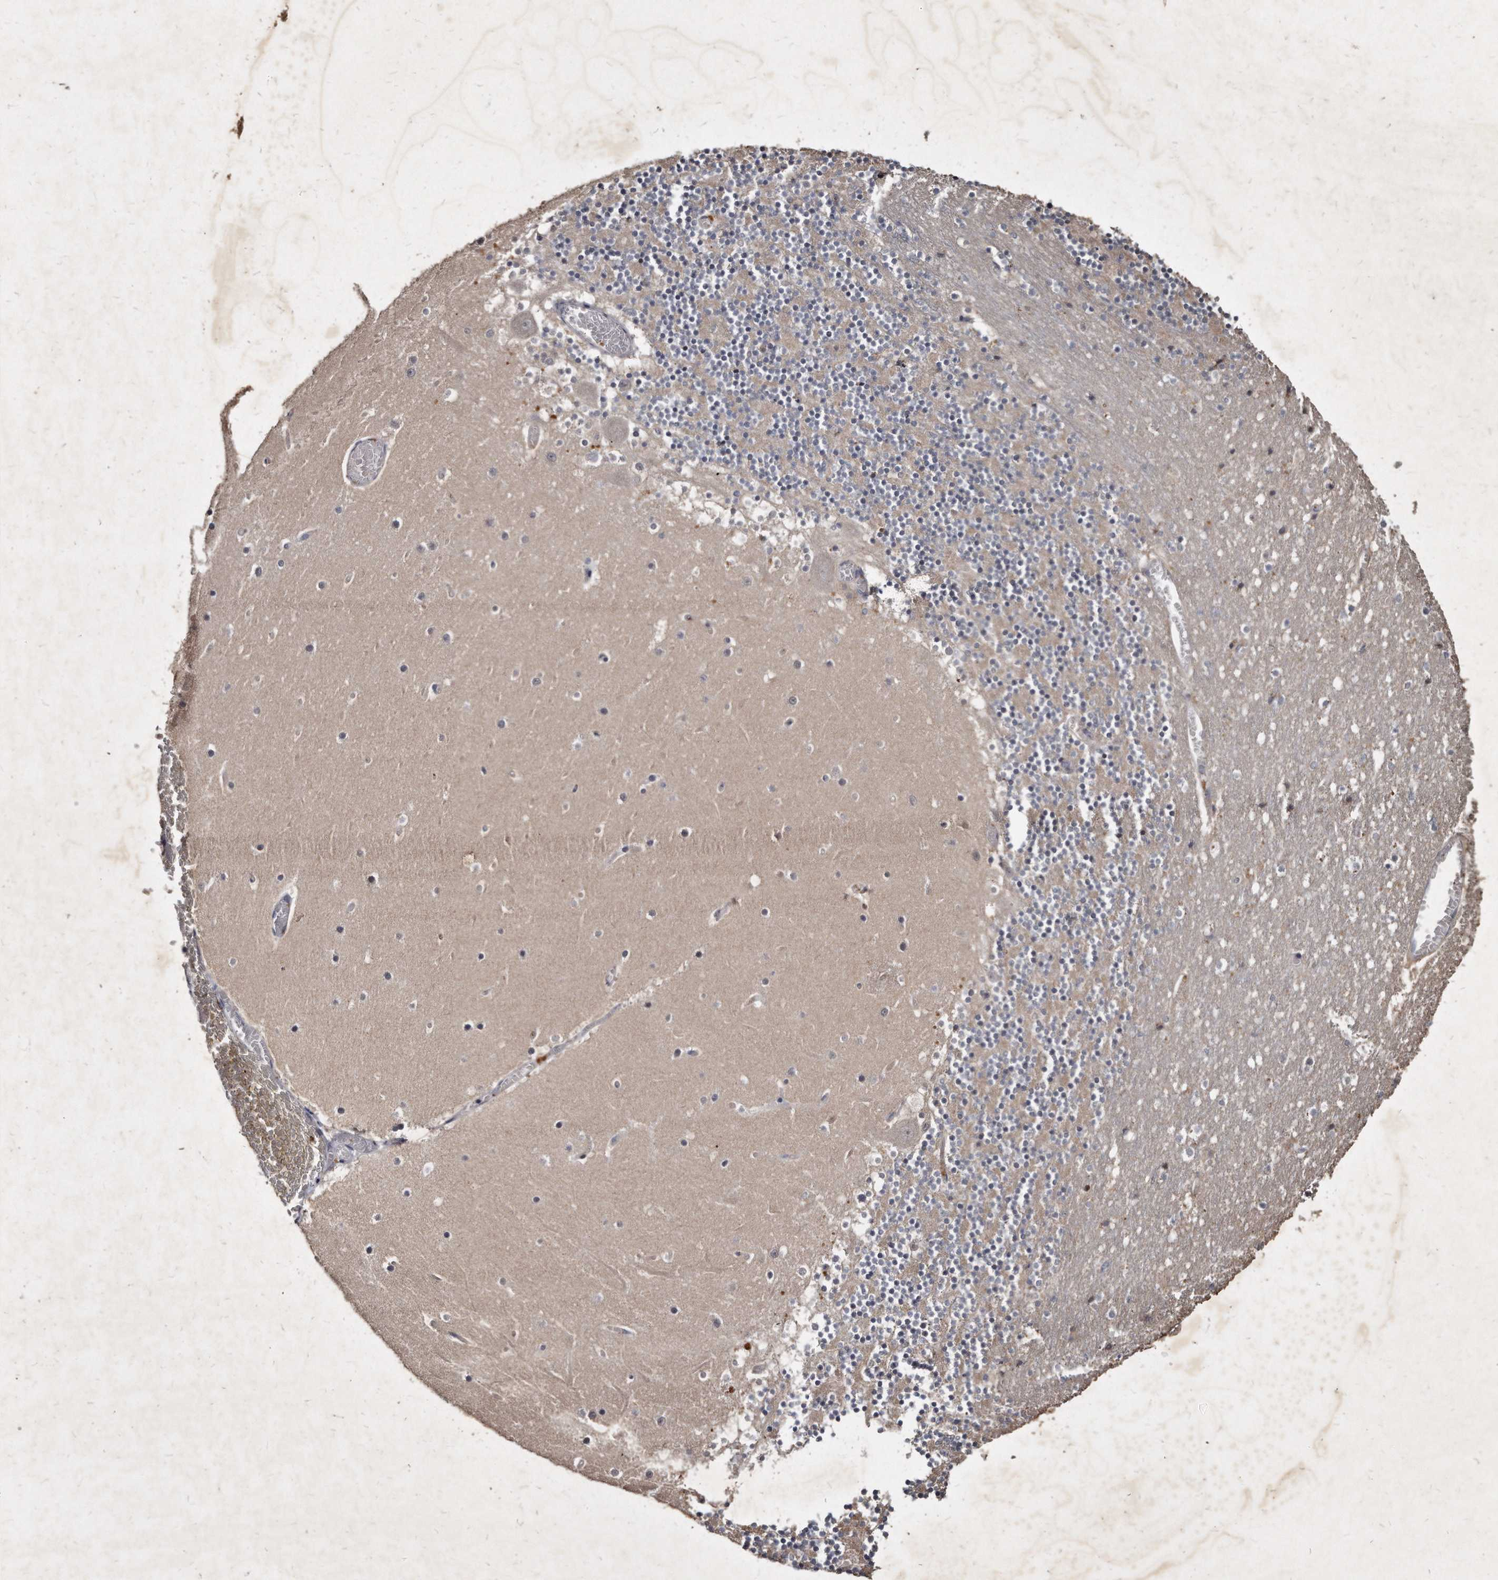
{"staining": {"intensity": "weak", "quantity": "<25%", "location": "cytoplasmic/membranous"}, "tissue": "cerebellum", "cell_type": "Cells in granular layer", "image_type": "normal", "snomed": [{"axis": "morphology", "description": "Normal tissue, NOS"}, {"axis": "topography", "description": "Cerebellum"}], "caption": "Immunohistochemical staining of benign human cerebellum exhibits no significant staining in cells in granular layer.", "gene": "KLHDC3", "patient": {"sex": "female", "age": 28}}